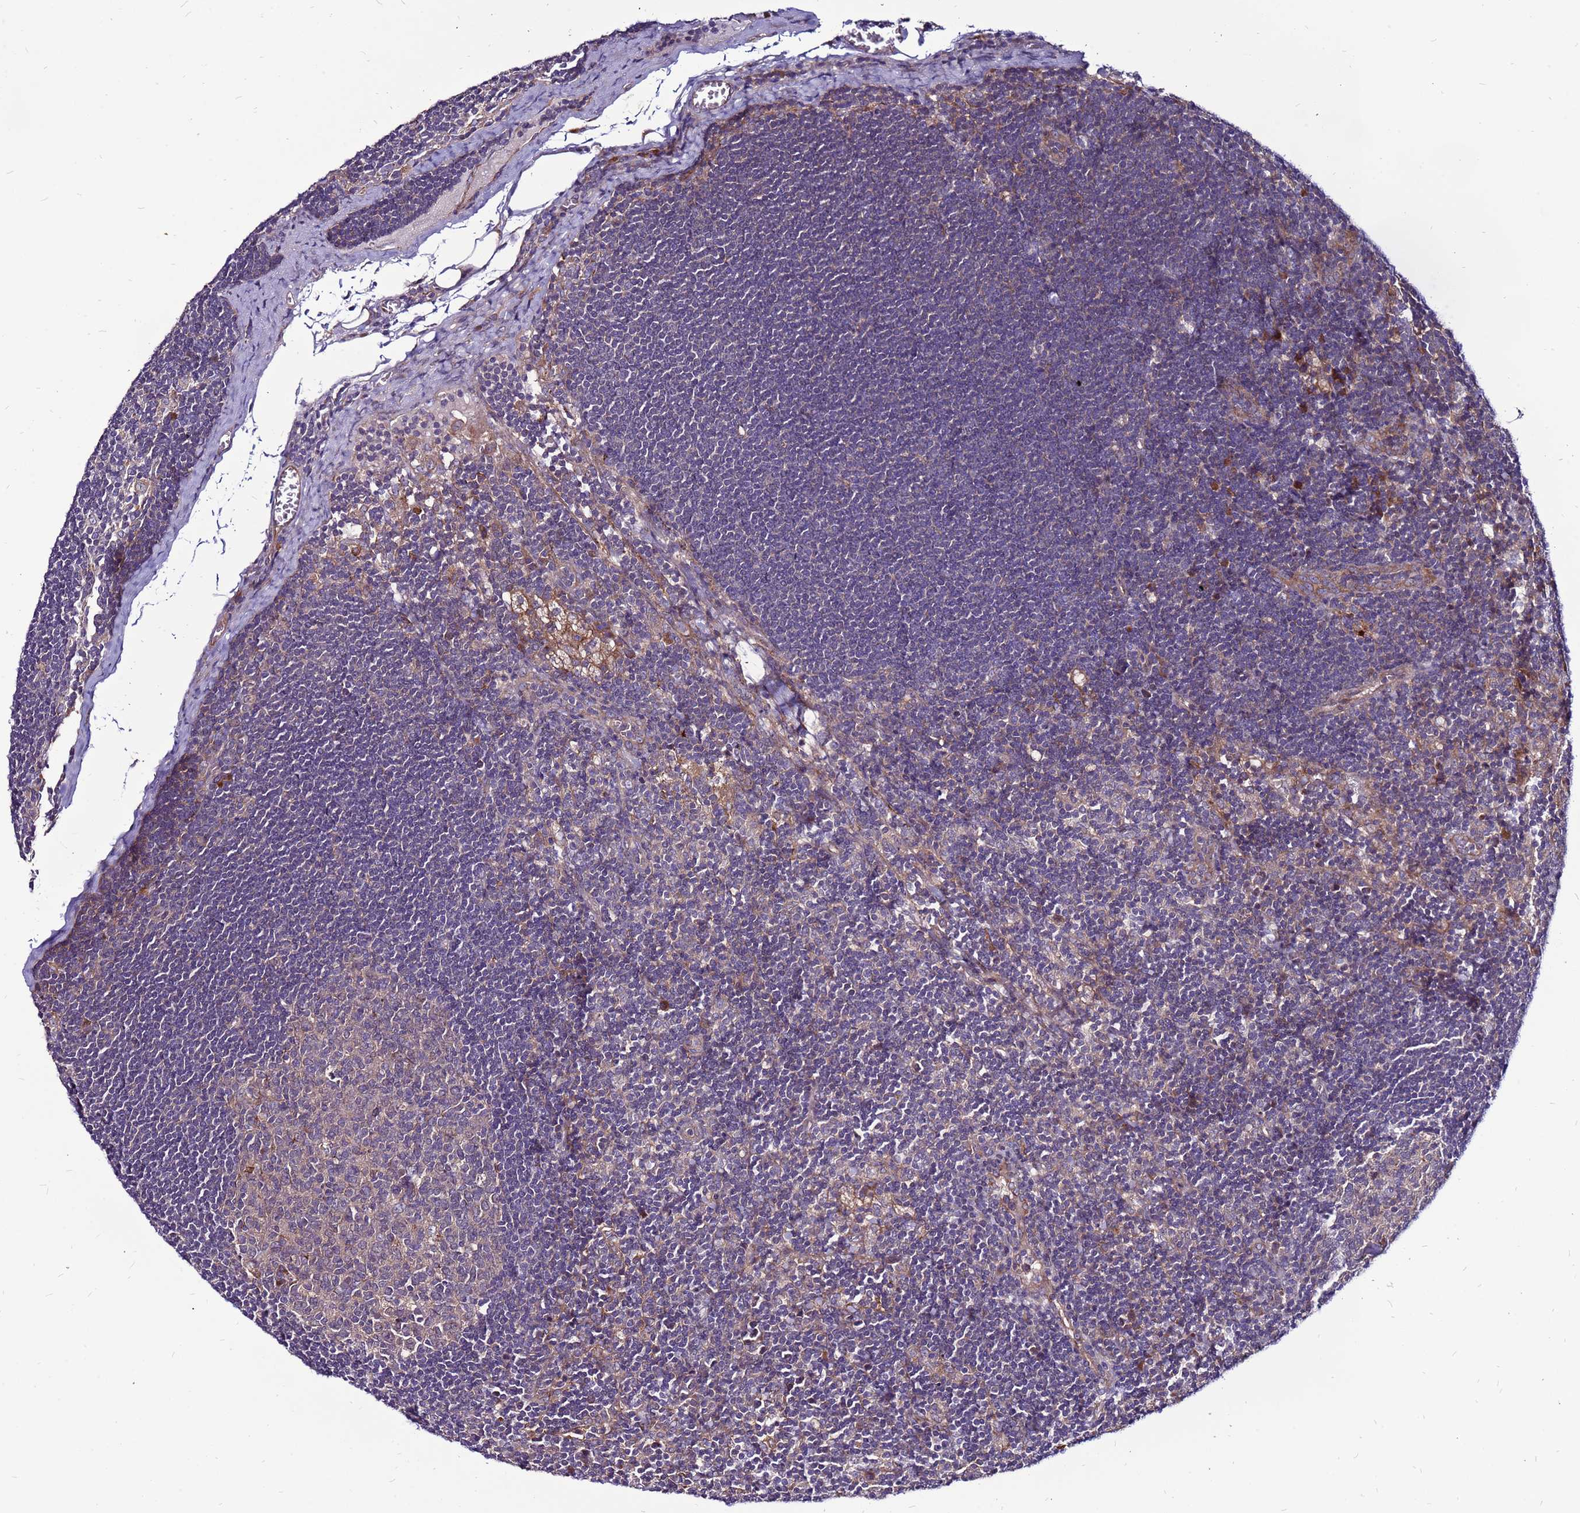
{"staining": {"intensity": "weak", "quantity": "<25%", "location": "cytoplasmic/membranous"}, "tissue": "lymph node", "cell_type": "Germinal center cells", "image_type": "normal", "snomed": [{"axis": "morphology", "description": "Normal tissue, NOS"}, {"axis": "topography", "description": "Lymph node"}], "caption": "A micrograph of lymph node stained for a protein displays no brown staining in germinal center cells. (Stains: DAB immunohistochemistry with hematoxylin counter stain, Microscopy: brightfield microscopy at high magnification).", "gene": "GPN3", "patient": {"sex": "male", "age": 24}}